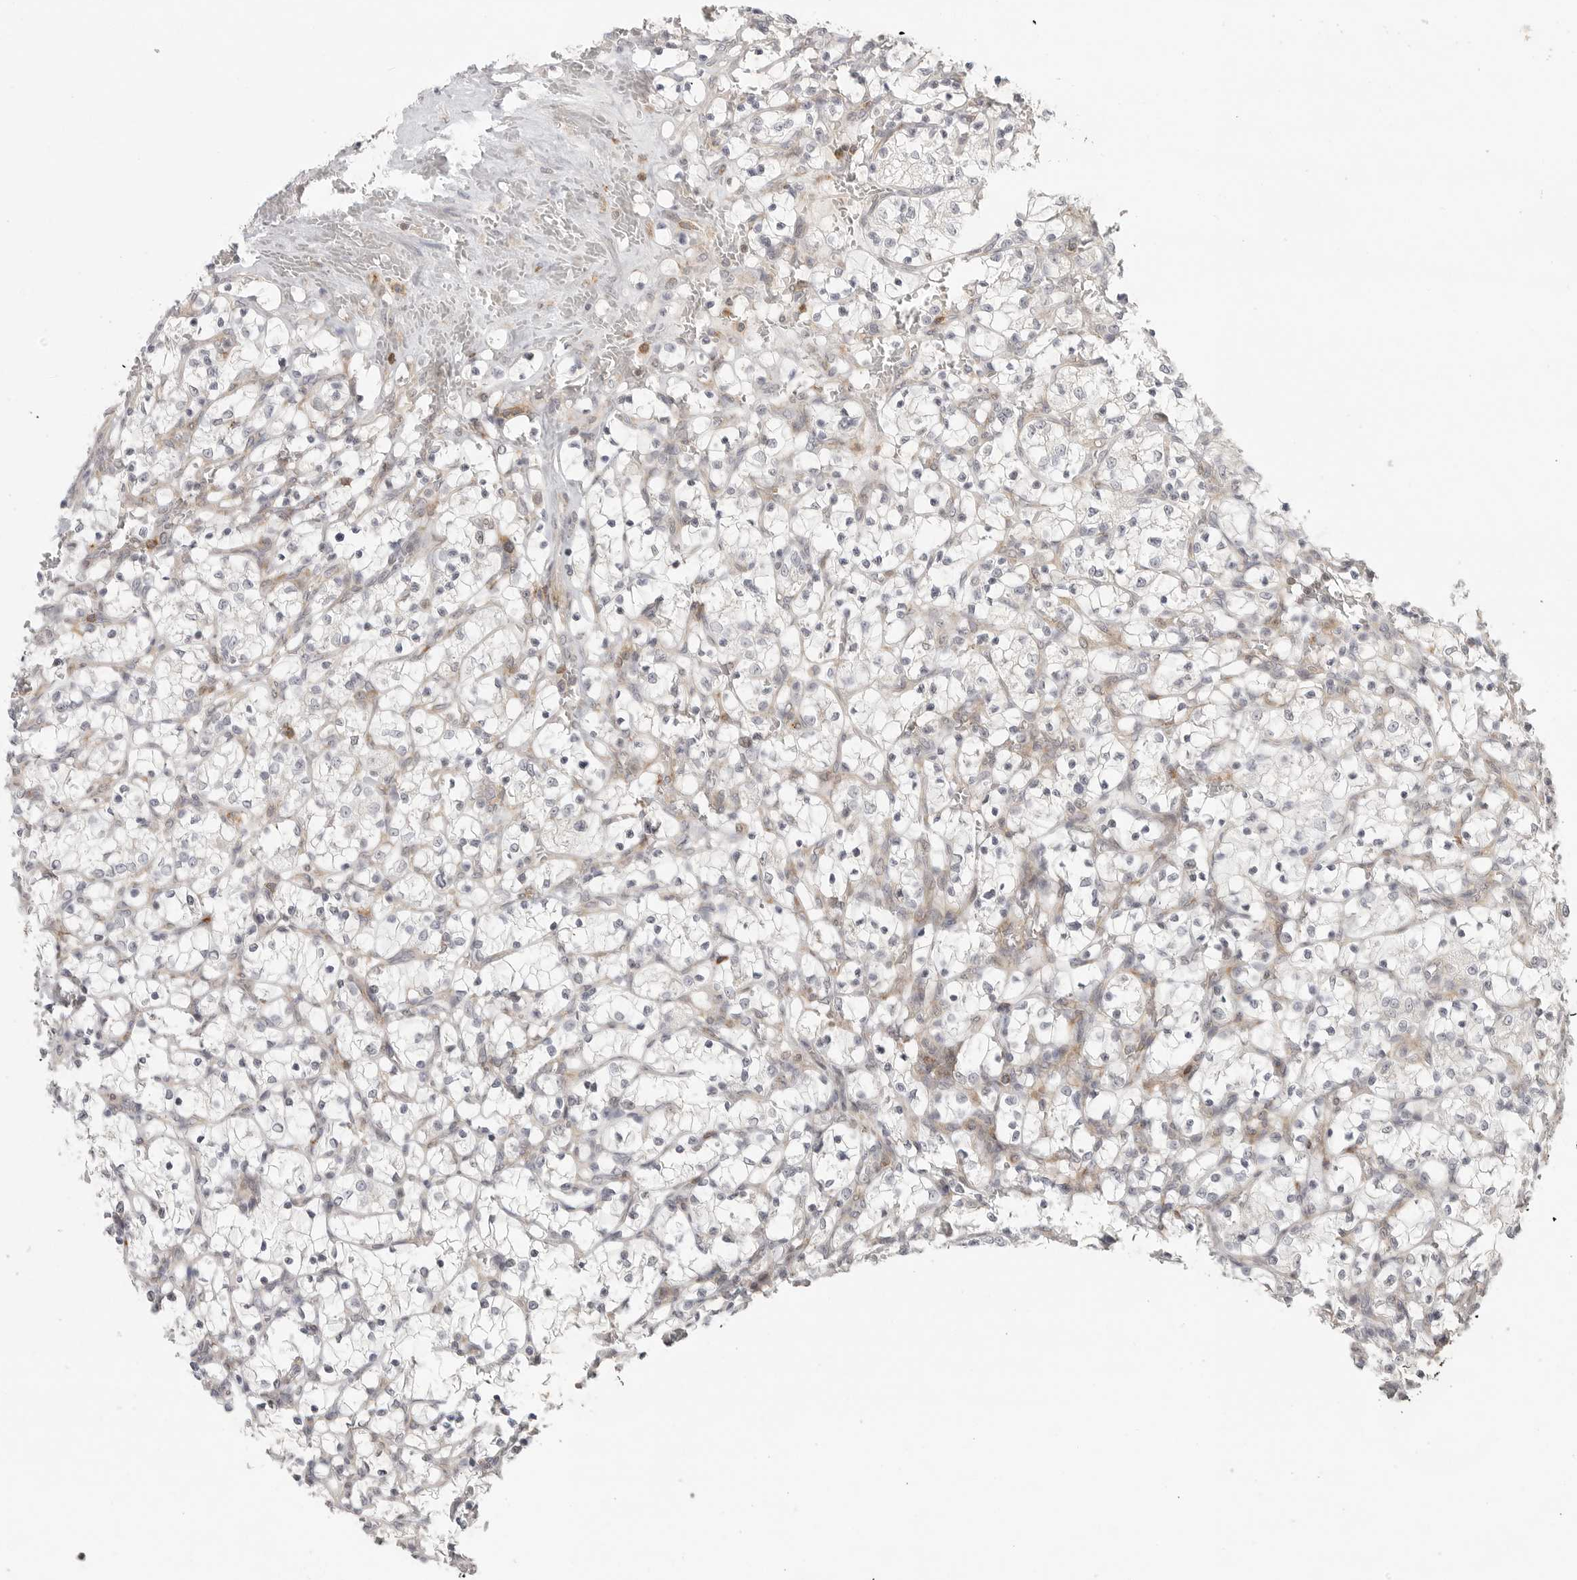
{"staining": {"intensity": "negative", "quantity": "none", "location": "none"}, "tissue": "renal cancer", "cell_type": "Tumor cells", "image_type": "cancer", "snomed": [{"axis": "morphology", "description": "Adenocarcinoma, NOS"}, {"axis": "topography", "description": "Kidney"}], "caption": "Renal adenocarcinoma was stained to show a protein in brown. There is no significant positivity in tumor cells. The staining is performed using DAB (3,3'-diaminobenzidine) brown chromogen with nuclei counter-stained in using hematoxylin.", "gene": "SH3KBP1", "patient": {"sex": "female", "age": 69}}